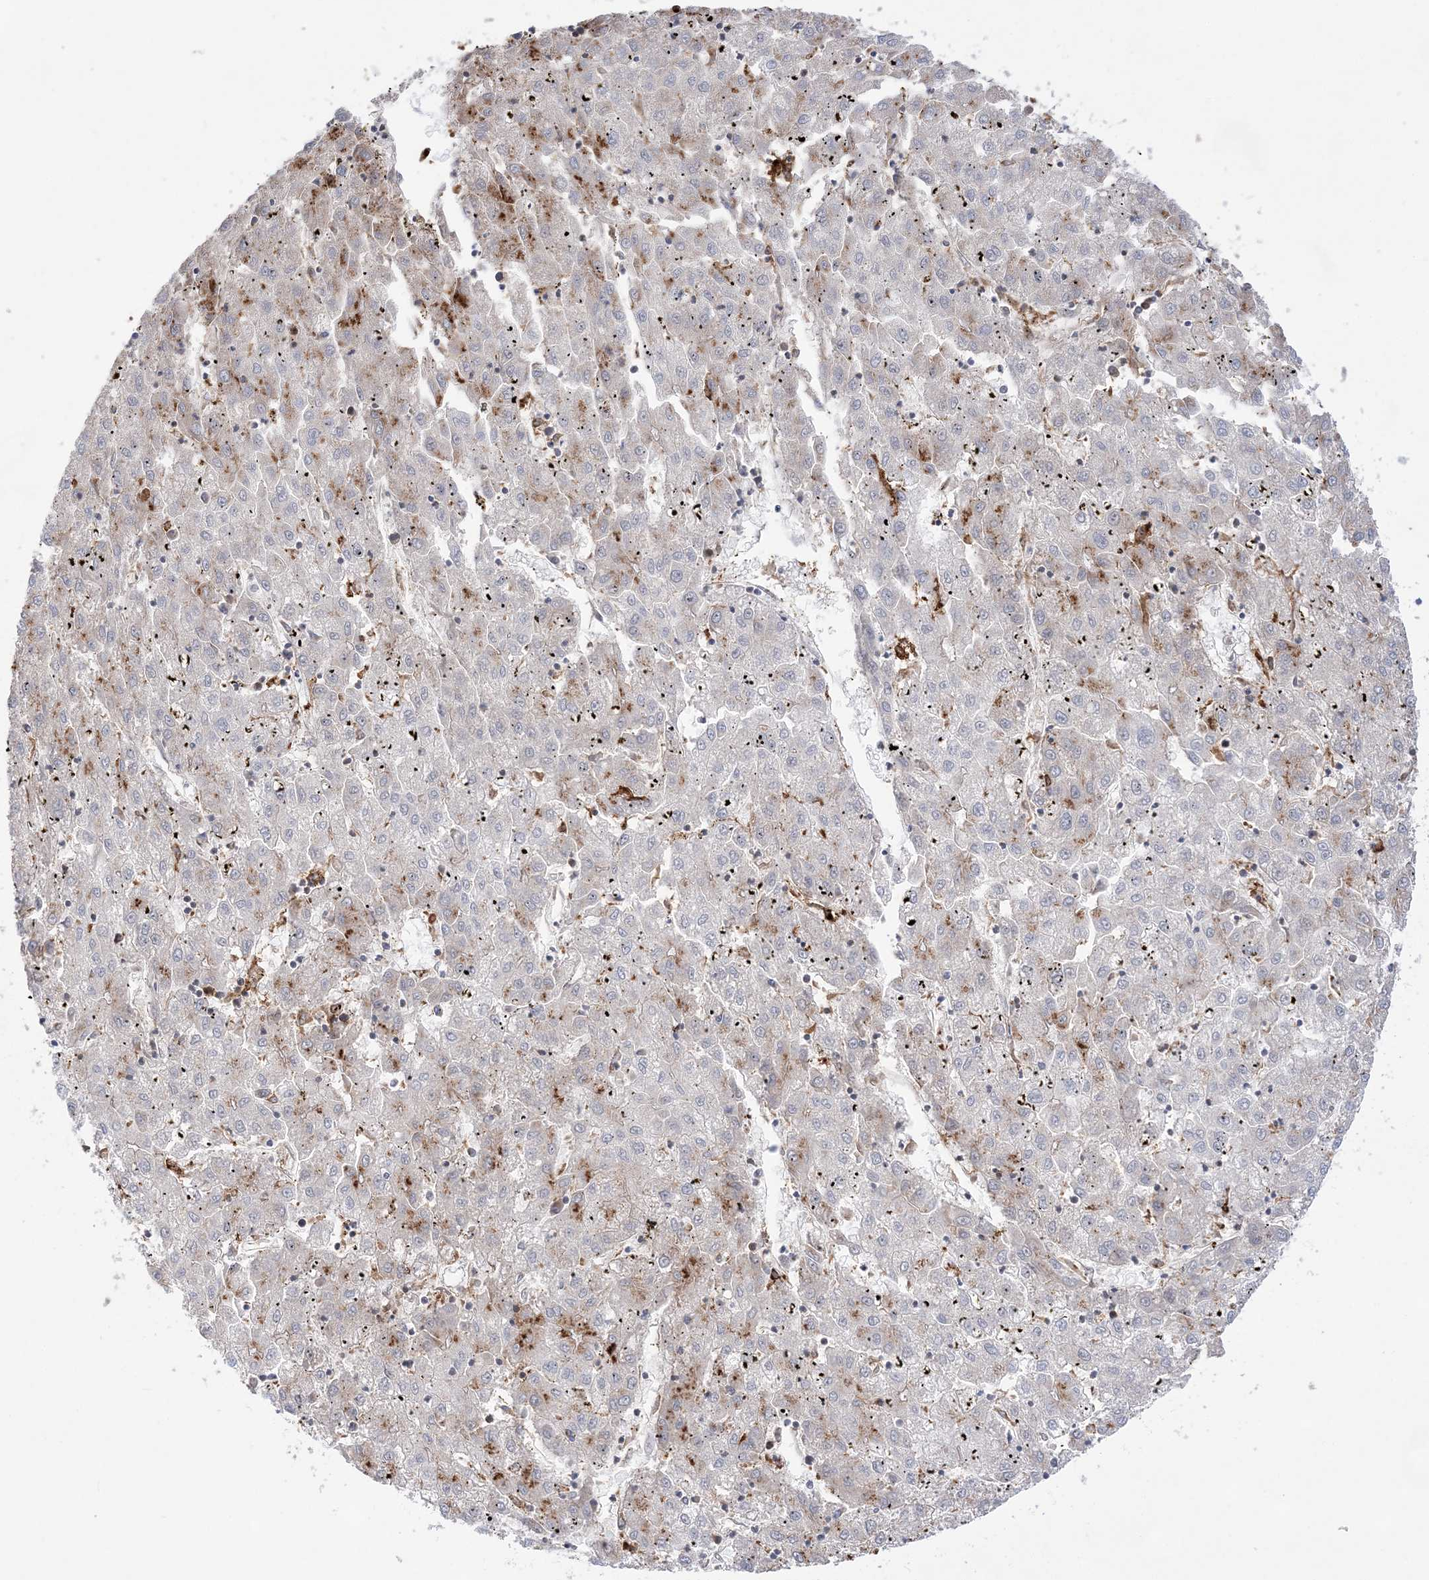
{"staining": {"intensity": "negative", "quantity": "none", "location": "none"}, "tissue": "liver cancer", "cell_type": "Tumor cells", "image_type": "cancer", "snomed": [{"axis": "morphology", "description": "Carcinoma, Hepatocellular, NOS"}, {"axis": "topography", "description": "Liver"}], "caption": "DAB immunohistochemical staining of hepatocellular carcinoma (liver) reveals no significant positivity in tumor cells. (Brightfield microscopy of DAB IHC at high magnification).", "gene": "ANAPC15", "patient": {"sex": "male", "age": 72}}